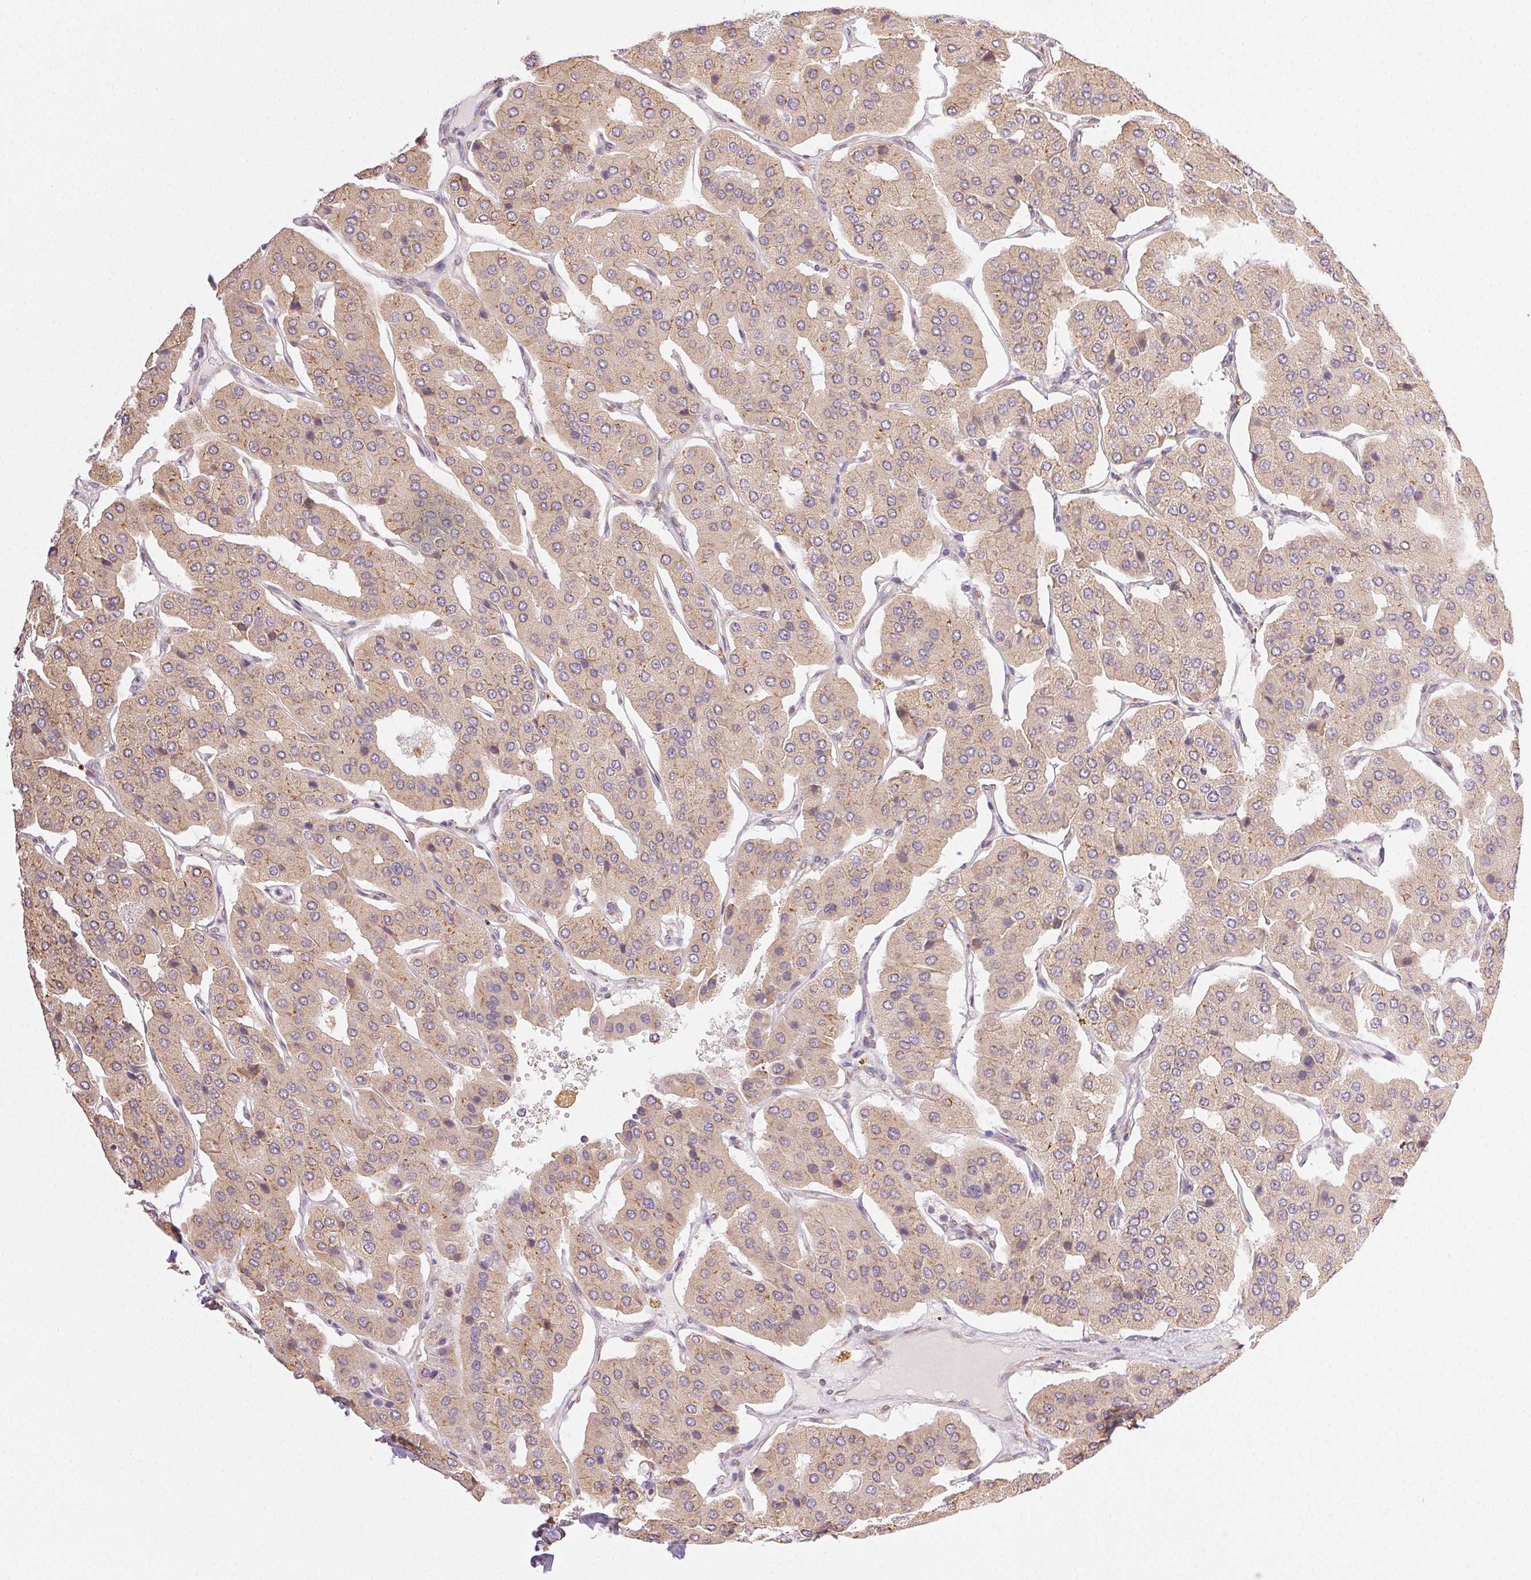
{"staining": {"intensity": "weak", "quantity": ">75%", "location": "cytoplasmic/membranous"}, "tissue": "parathyroid gland", "cell_type": "Glandular cells", "image_type": "normal", "snomed": [{"axis": "morphology", "description": "Normal tissue, NOS"}, {"axis": "morphology", "description": "Adenoma, NOS"}, {"axis": "topography", "description": "Parathyroid gland"}], "caption": "Immunohistochemical staining of unremarkable parathyroid gland displays weak cytoplasmic/membranous protein expression in about >75% of glandular cells.", "gene": "ENTREP1", "patient": {"sex": "female", "age": 86}}